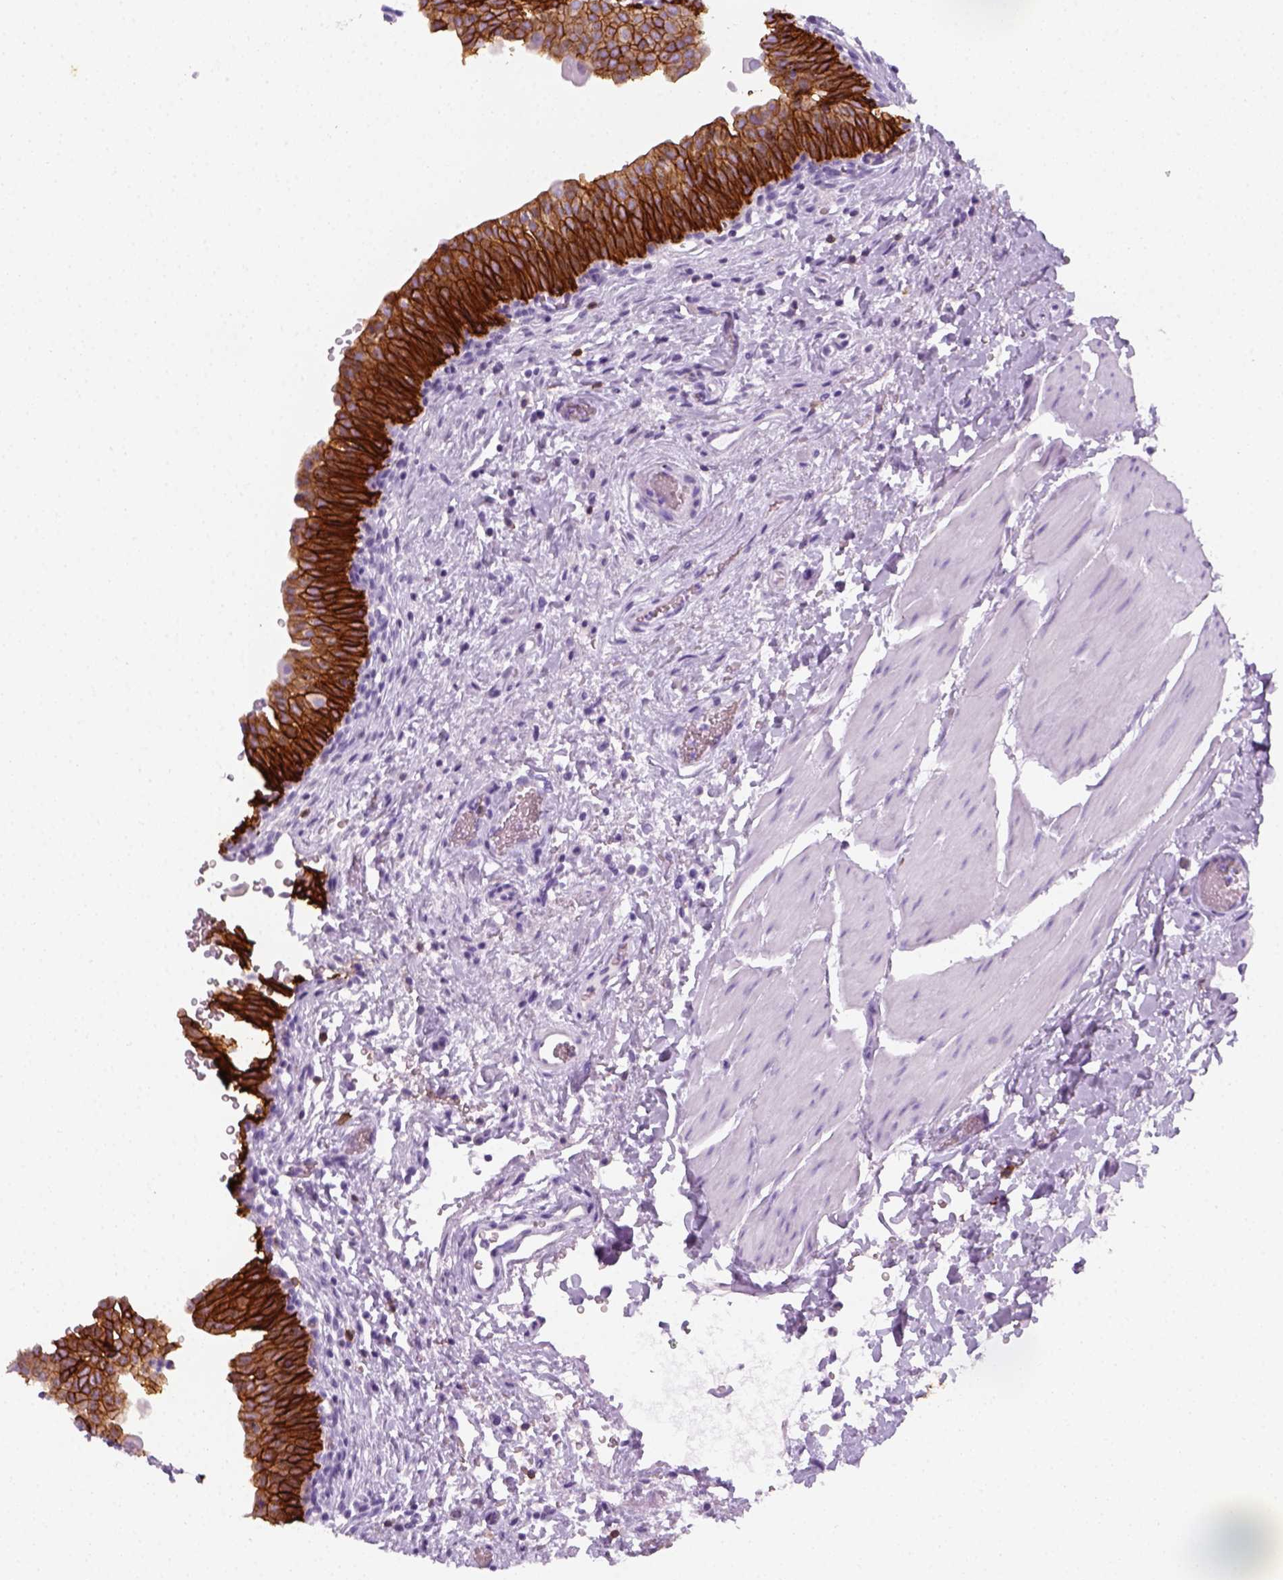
{"staining": {"intensity": "strong", "quantity": ">75%", "location": "cytoplasmic/membranous"}, "tissue": "urinary bladder", "cell_type": "Urothelial cells", "image_type": "normal", "snomed": [{"axis": "morphology", "description": "Normal tissue, NOS"}, {"axis": "topography", "description": "Urinary bladder"}], "caption": "Urinary bladder stained with immunohistochemistry demonstrates strong cytoplasmic/membranous positivity in about >75% of urothelial cells.", "gene": "AQP3", "patient": {"sex": "male", "age": 56}}